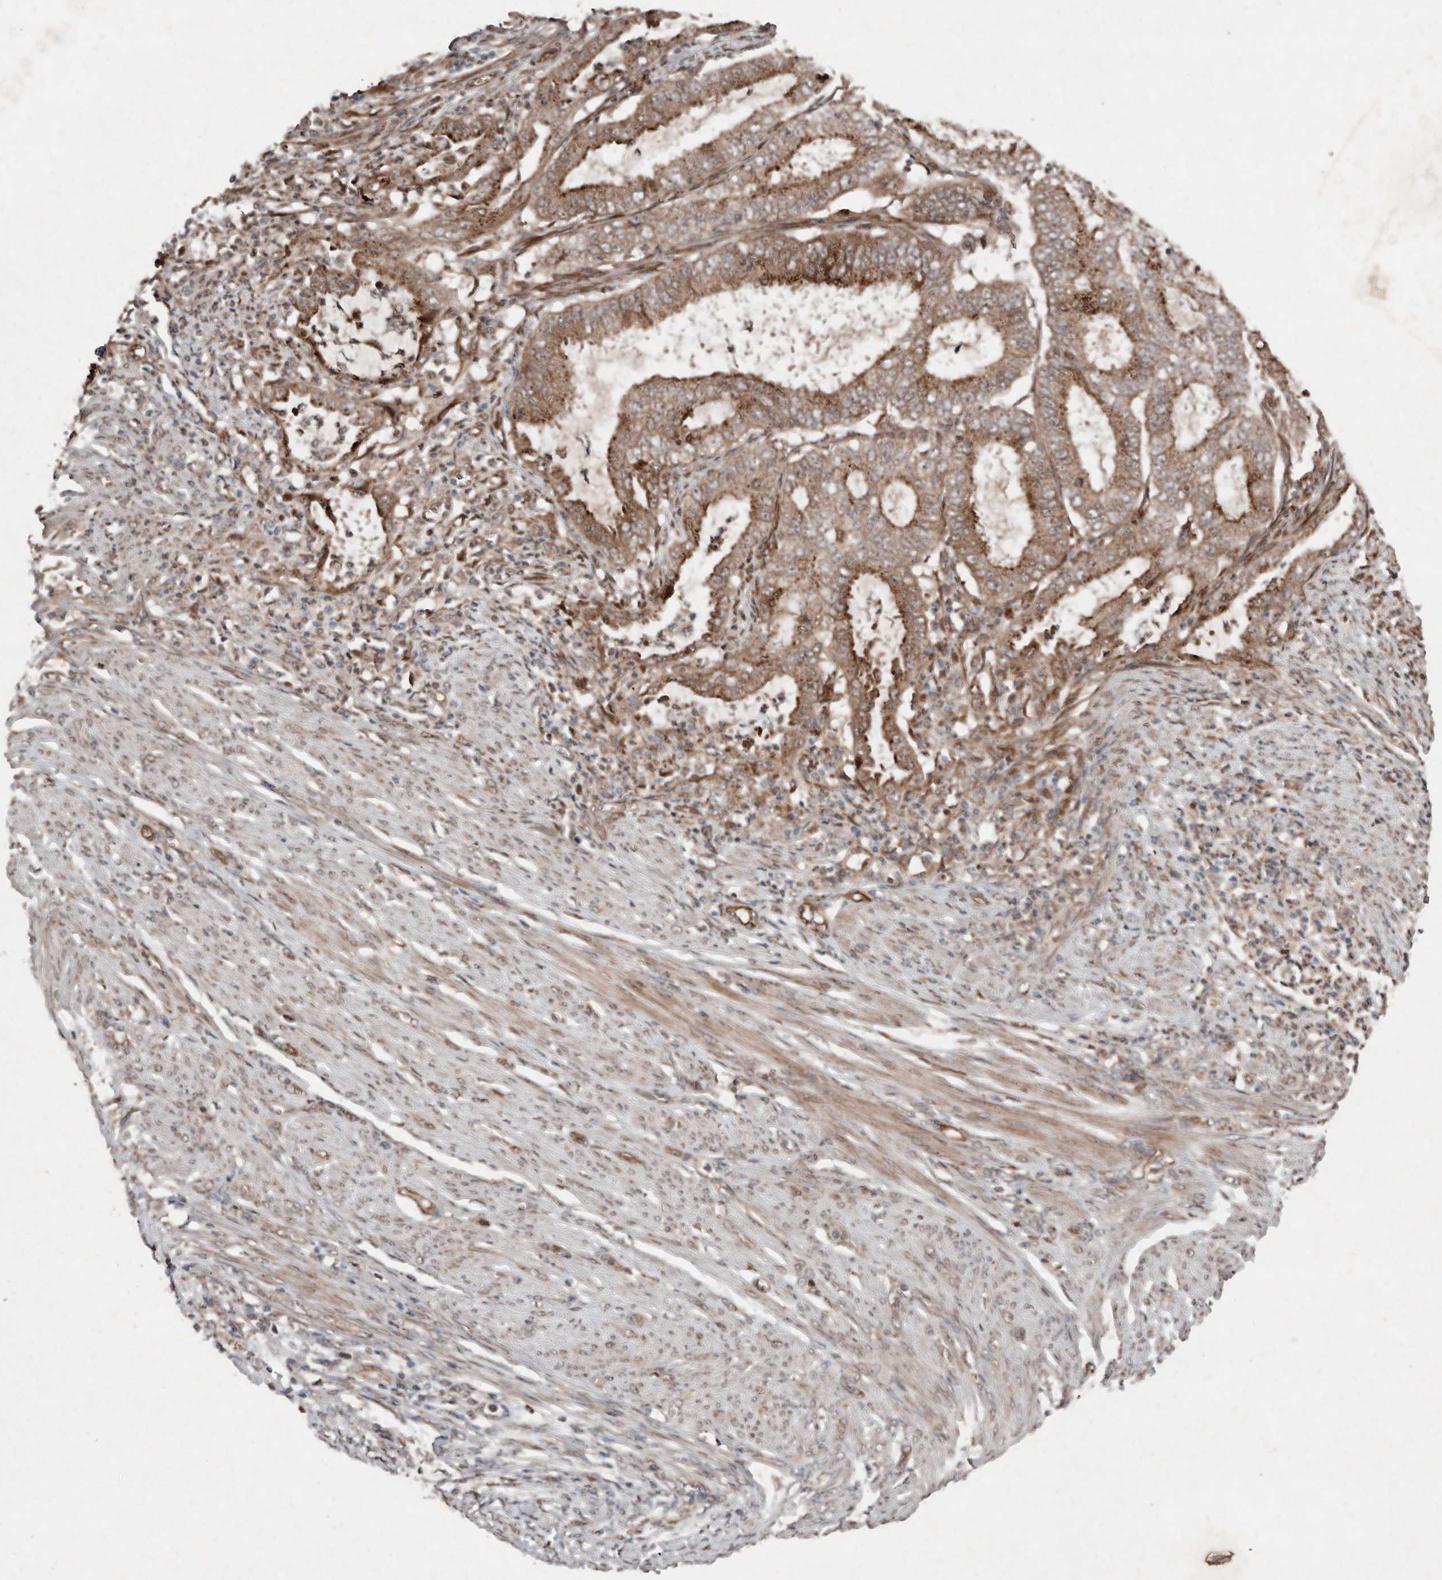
{"staining": {"intensity": "moderate", "quantity": ">75%", "location": "cytoplasmic/membranous"}, "tissue": "endometrial cancer", "cell_type": "Tumor cells", "image_type": "cancer", "snomed": [{"axis": "morphology", "description": "Adenocarcinoma, NOS"}, {"axis": "topography", "description": "Endometrium"}], "caption": "Protein expression analysis of endometrial adenocarcinoma reveals moderate cytoplasmic/membranous positivity in about >75% of tumor cells.", "gene": "DIP2C", "patient": {"sex": "female", "age": 51}}